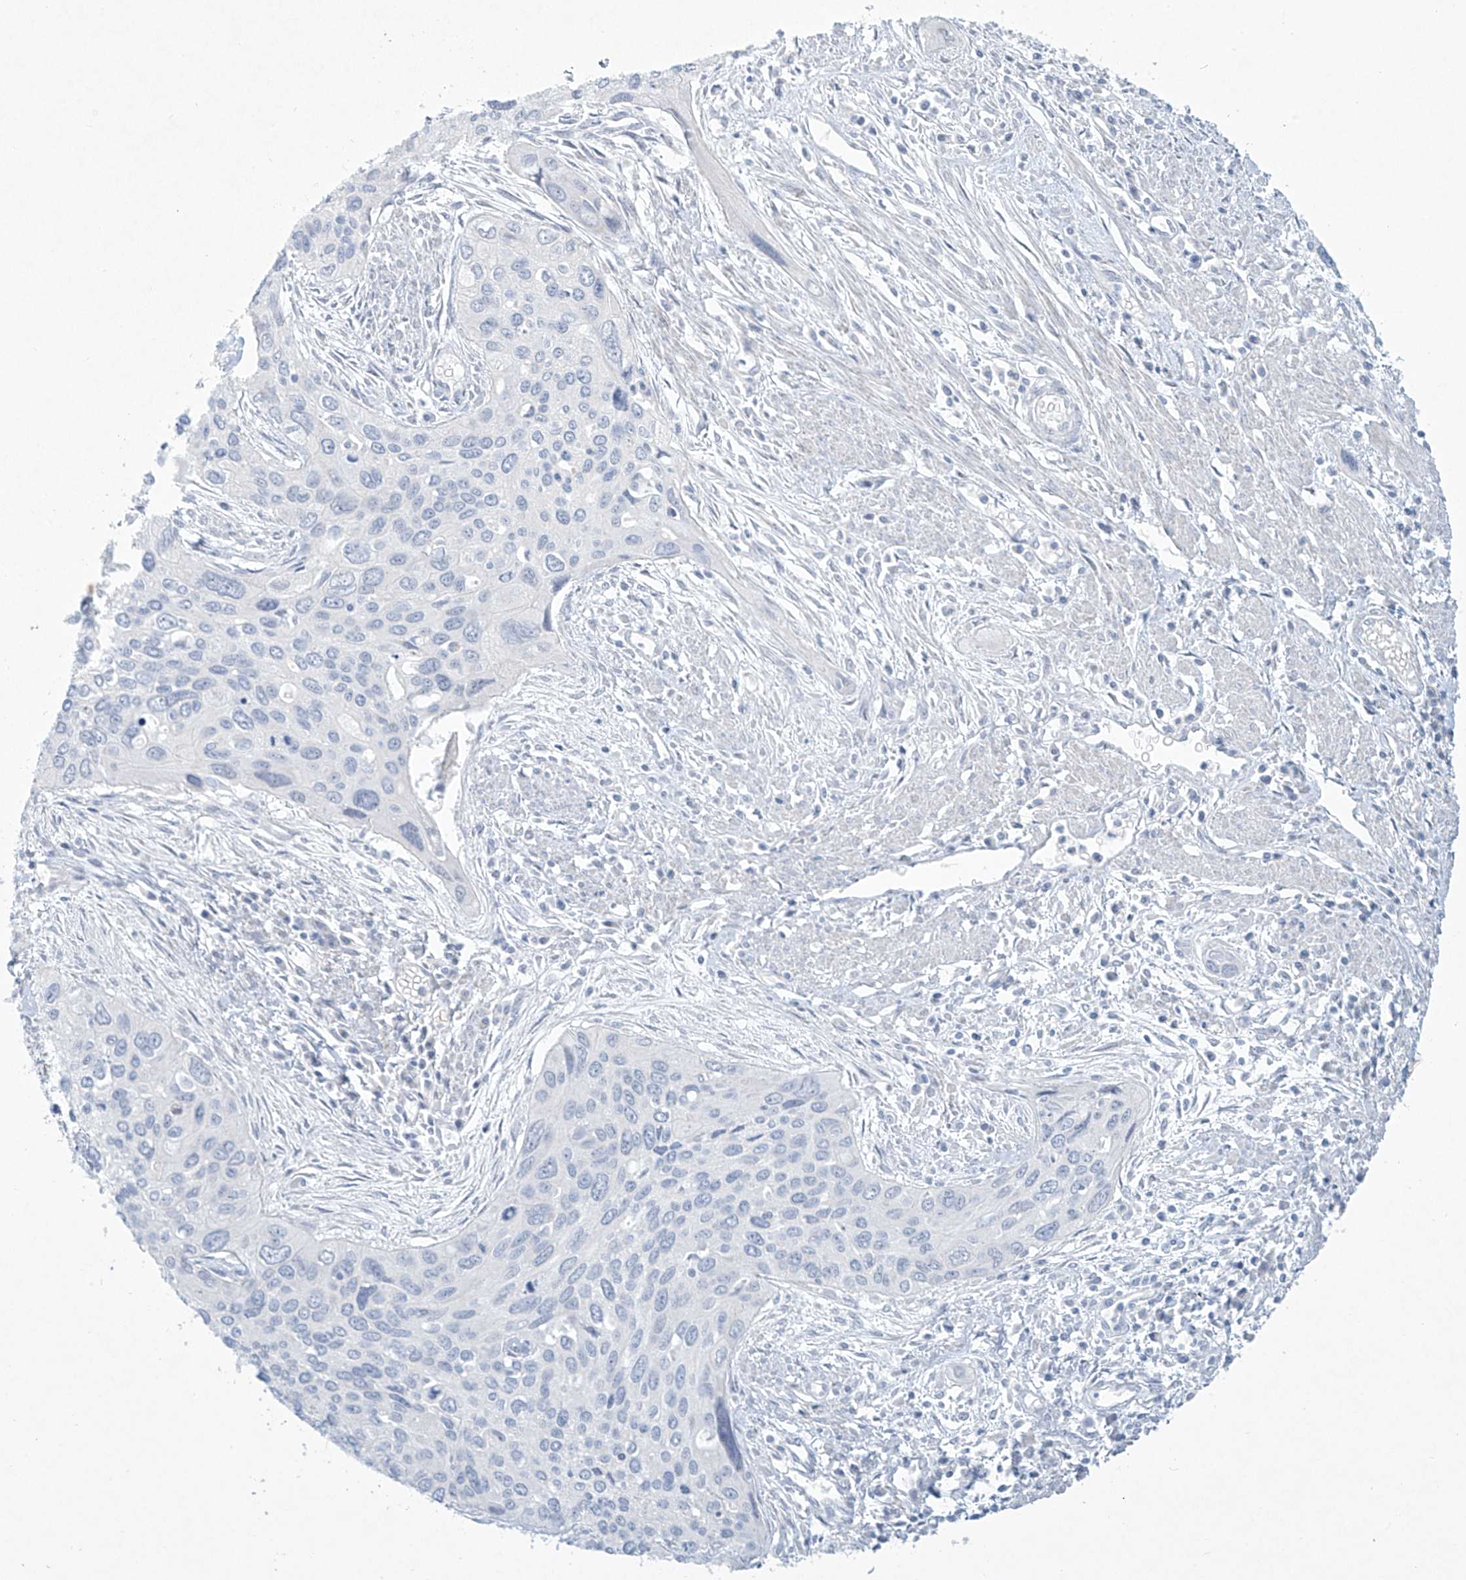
{"staining": {"intensity": "negative", "quantity": "none", "location": "none"}, "tissue": "cervical cancer", "cell_type": "Tumor cells", "image_type": "cancer", "snomed": [{"axis": "morphology", "description": "Squamous cell carcinoma, NOS"}, {"axis": "topography", "description": "Cervix"}], "caption": "Immunohistochemistry (IHC) image of human cervical cancer (squamous cell carcinoma) stained for a protein (brown), which shows no positivity in tumor cells.", "gene": "PAX6", "patient": {"sex": "female", "age": 55}}